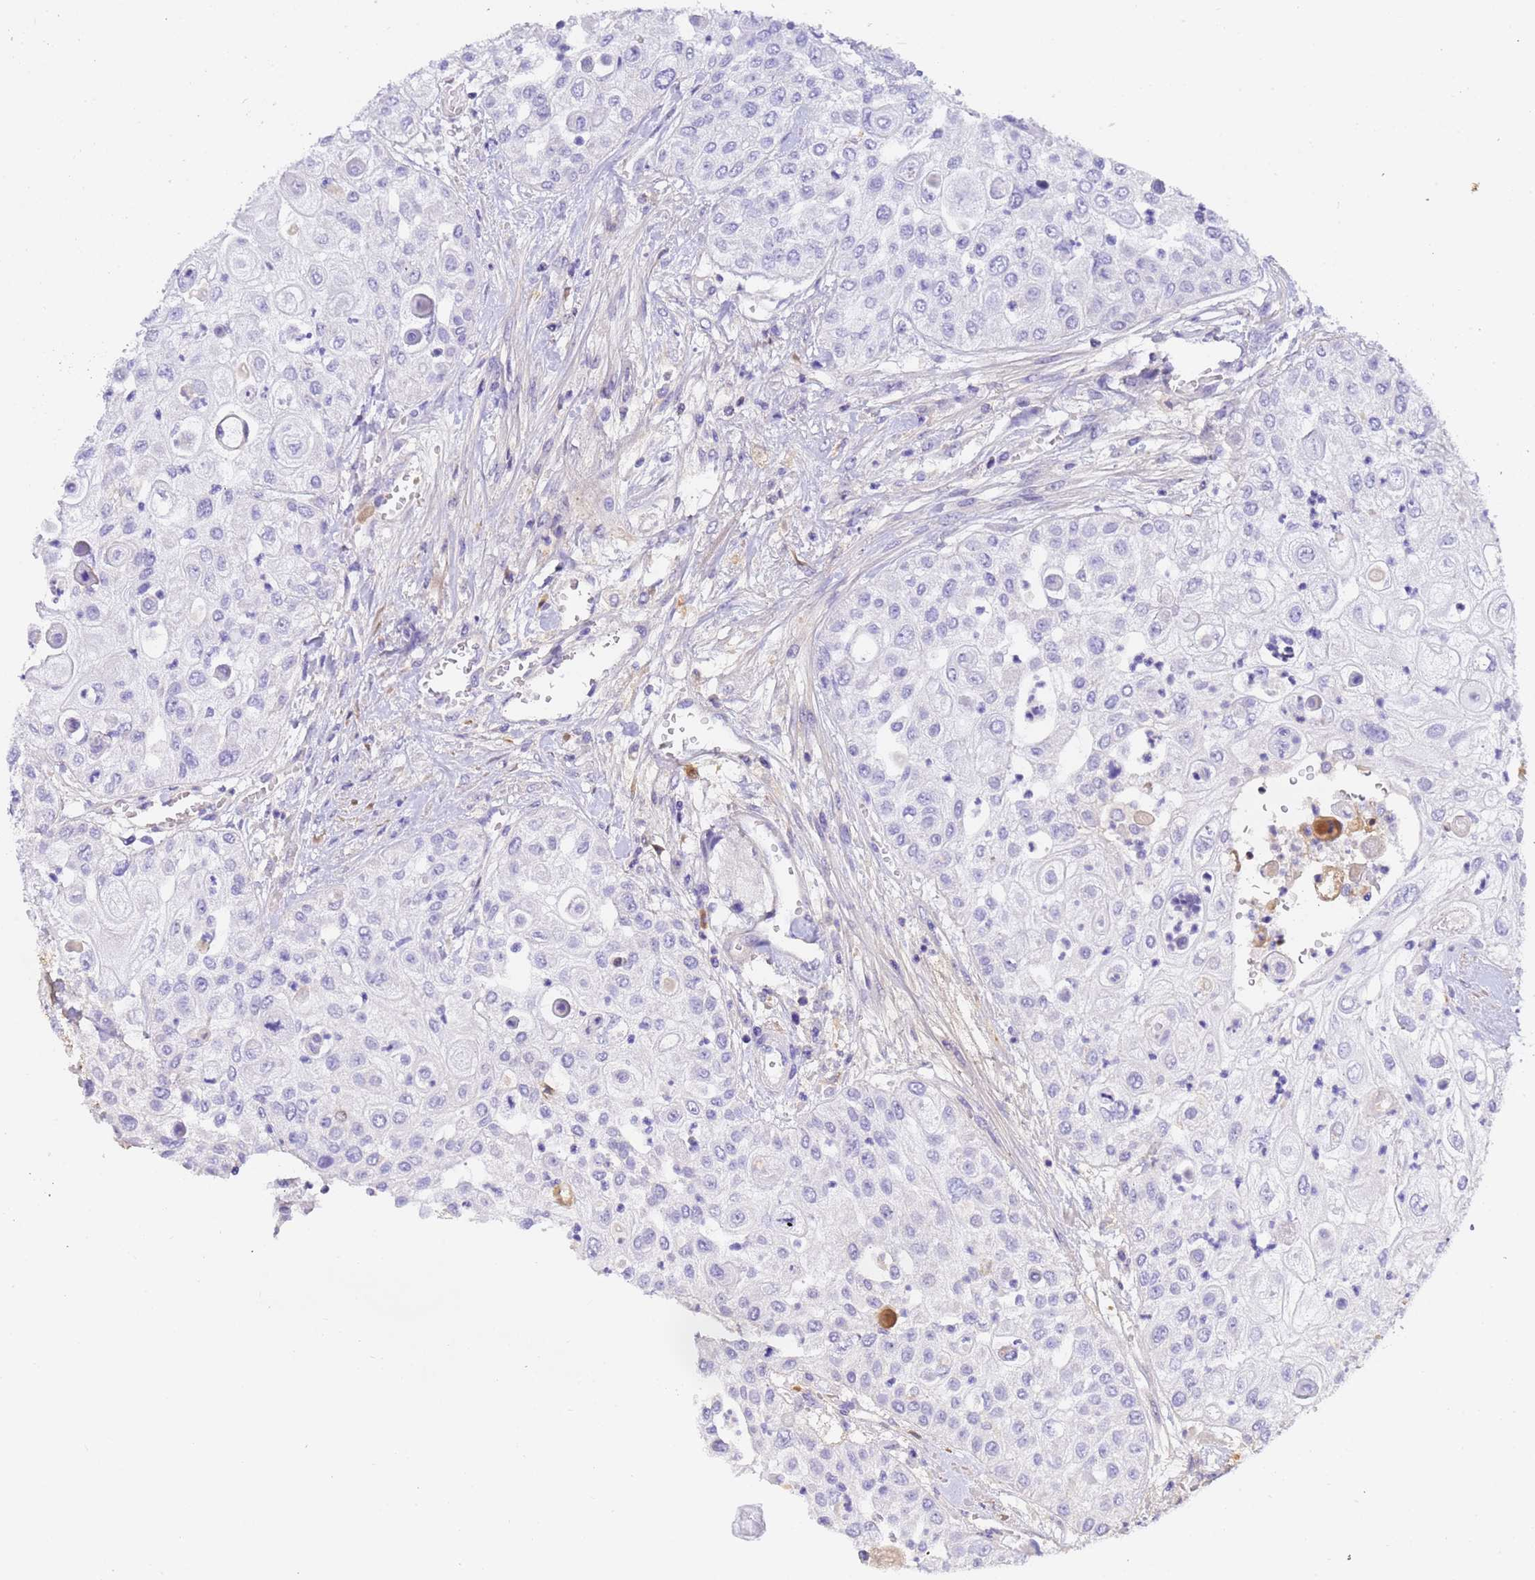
{"staining": {"intensity": "negative", "quantity": "none", "location": "none"}, "tissue": "urothelial cancer", "cell_type": "Tumor cells", "image_type": "cancer", "snomed": [{"axis": "morphology", "description": "Urothelial carcinoma, High grade"}, {"axis": "topography", "description": "Urinary bladder"}], "caption": "This is an IHC micrograph of human urothelial carcinoma (high-grade). There is no expression in tumor cells.", "gene": "CFHR2", "patient": {"sex": "female", "age": 79}}